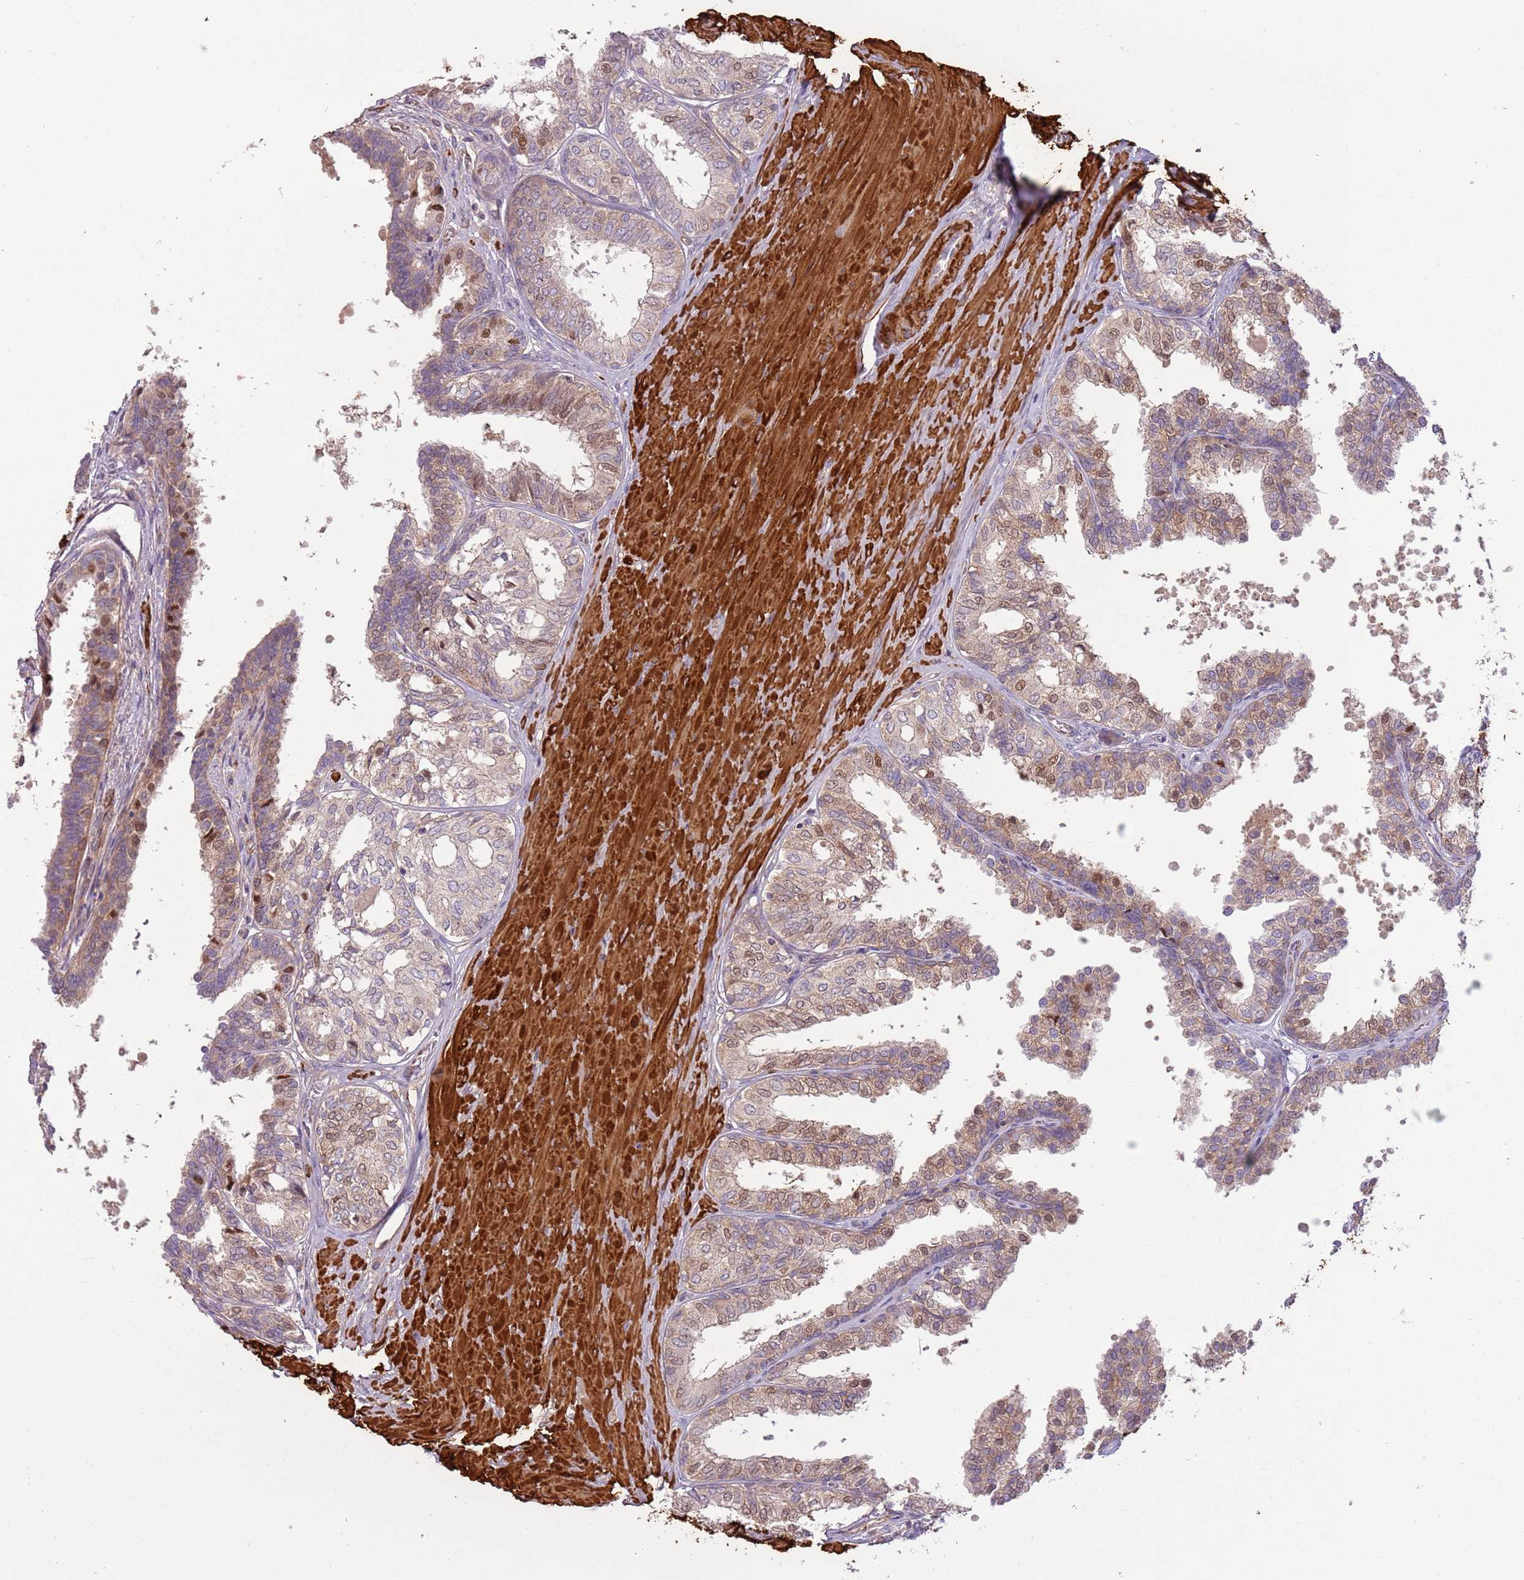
{"staining": {"intensity": "moderate", "quantity": "<25%", "location": "cytoplasmic/membranous,nuclear"}, "tissue": "prostate", "cell_type": "Glandular cells", "image_type": "normal", "snomed": [{"axis": "morphology", "description": "Normal tissue, NOS"}, {"axis": "topography", "description": "Prostate"}], "caption": "Glandular cells display moderate cytoplasmic/membranous,nuclear staining in about <25% of cells in unremarkable prostate. (Stains: DAB in brown, nuclei in blue, Microscopy: brightfield microscopy at high magnification).", "gene": "RNF128", "patient": {"sex": "male", "age": 48}}